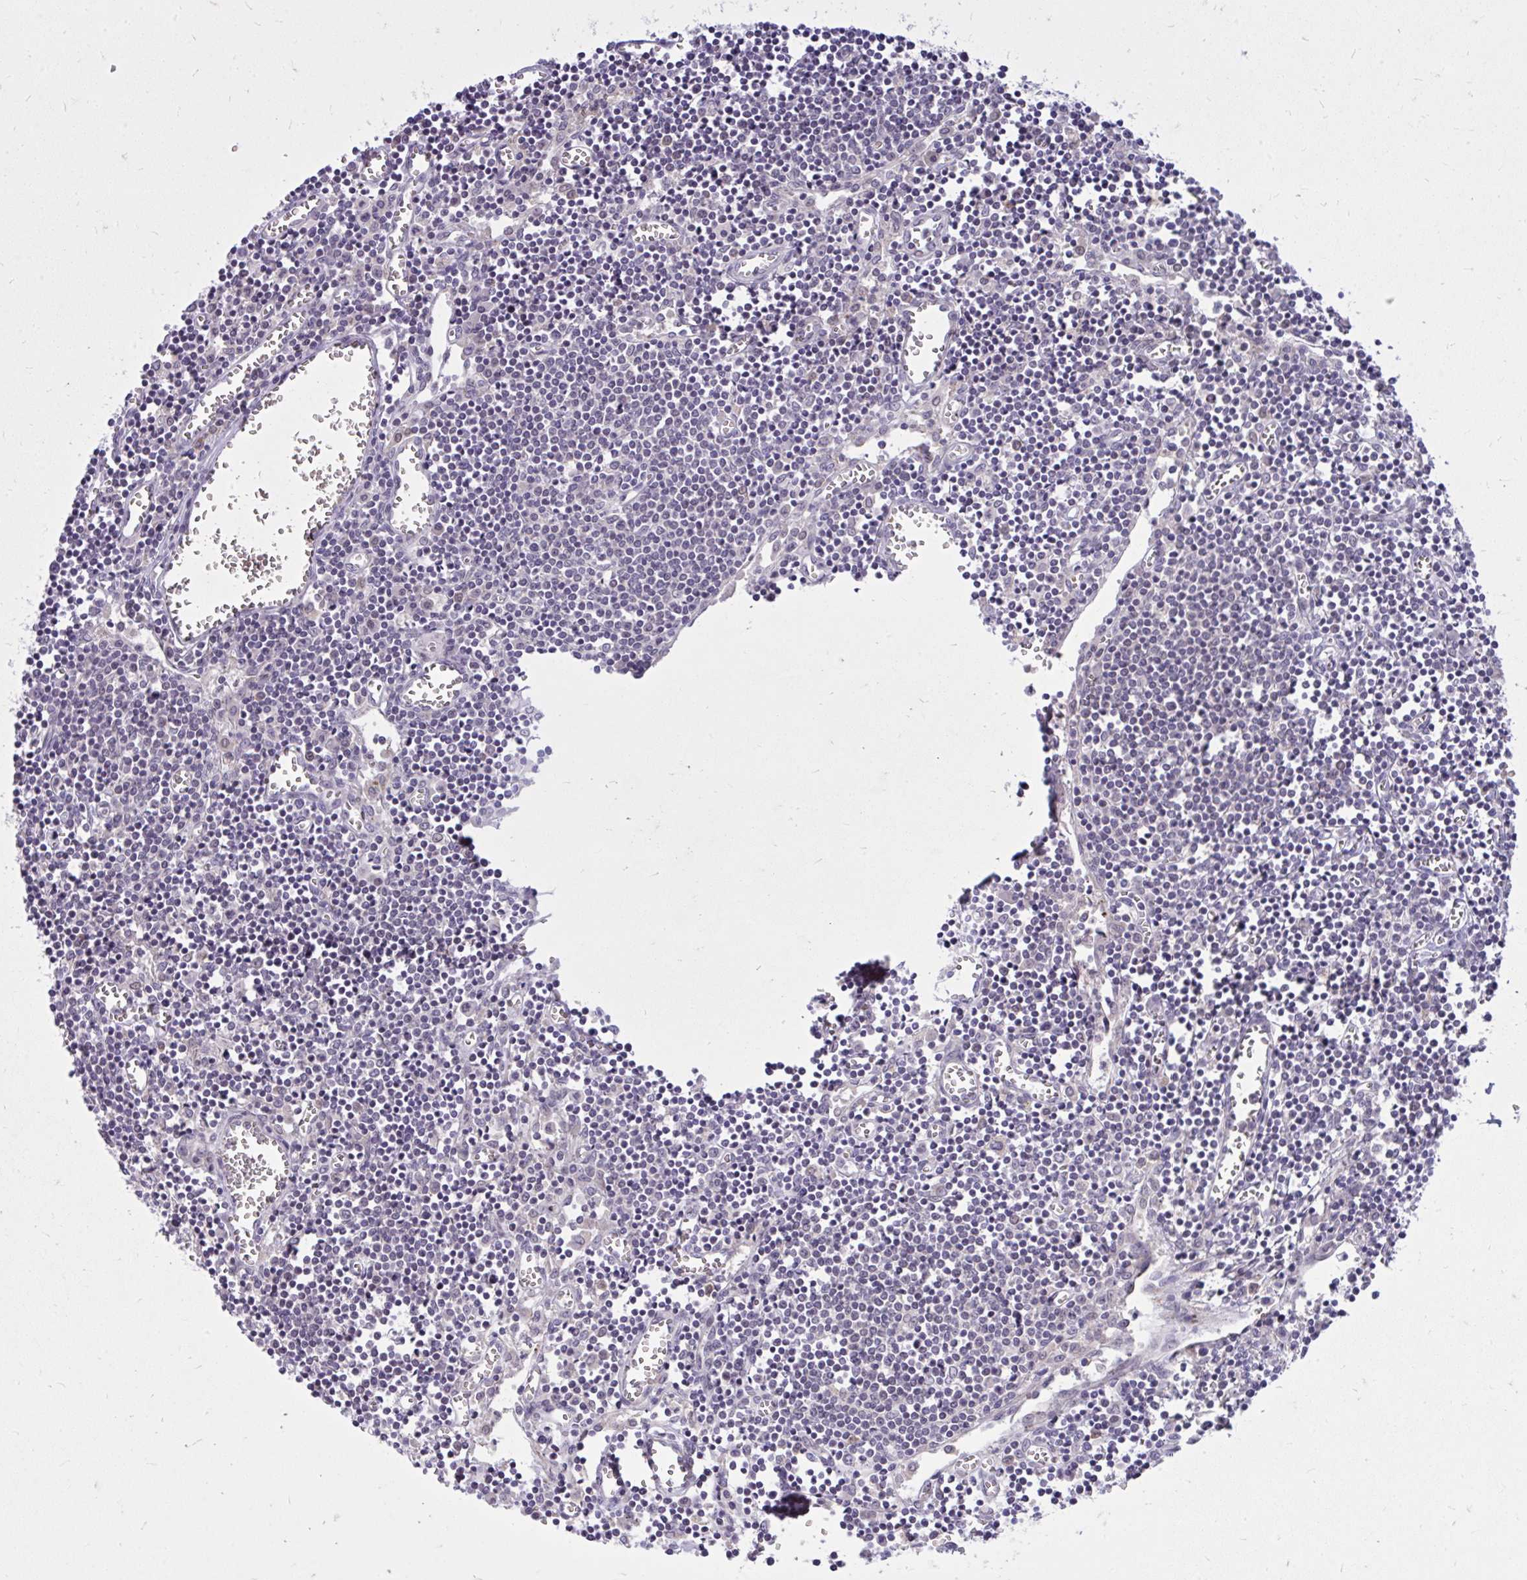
{"staining": {"intensity": "negative", "quantity": "none", "location": "none"}, "tissue": "lymph node", "cell_type": "Germinal center cells", "image_type": "normal", "snomed": [{"axis": "morphology", "description": "Normal tissue, NOS"}, {"axis": "topography", "description": "Lymph node"}], "caption": "Photomicrograph shows no protein staining in germinal center cells of unremarkable lymph node.", "gene": "DPY19L1", "patient": {"sex": "male", "age": 66}}